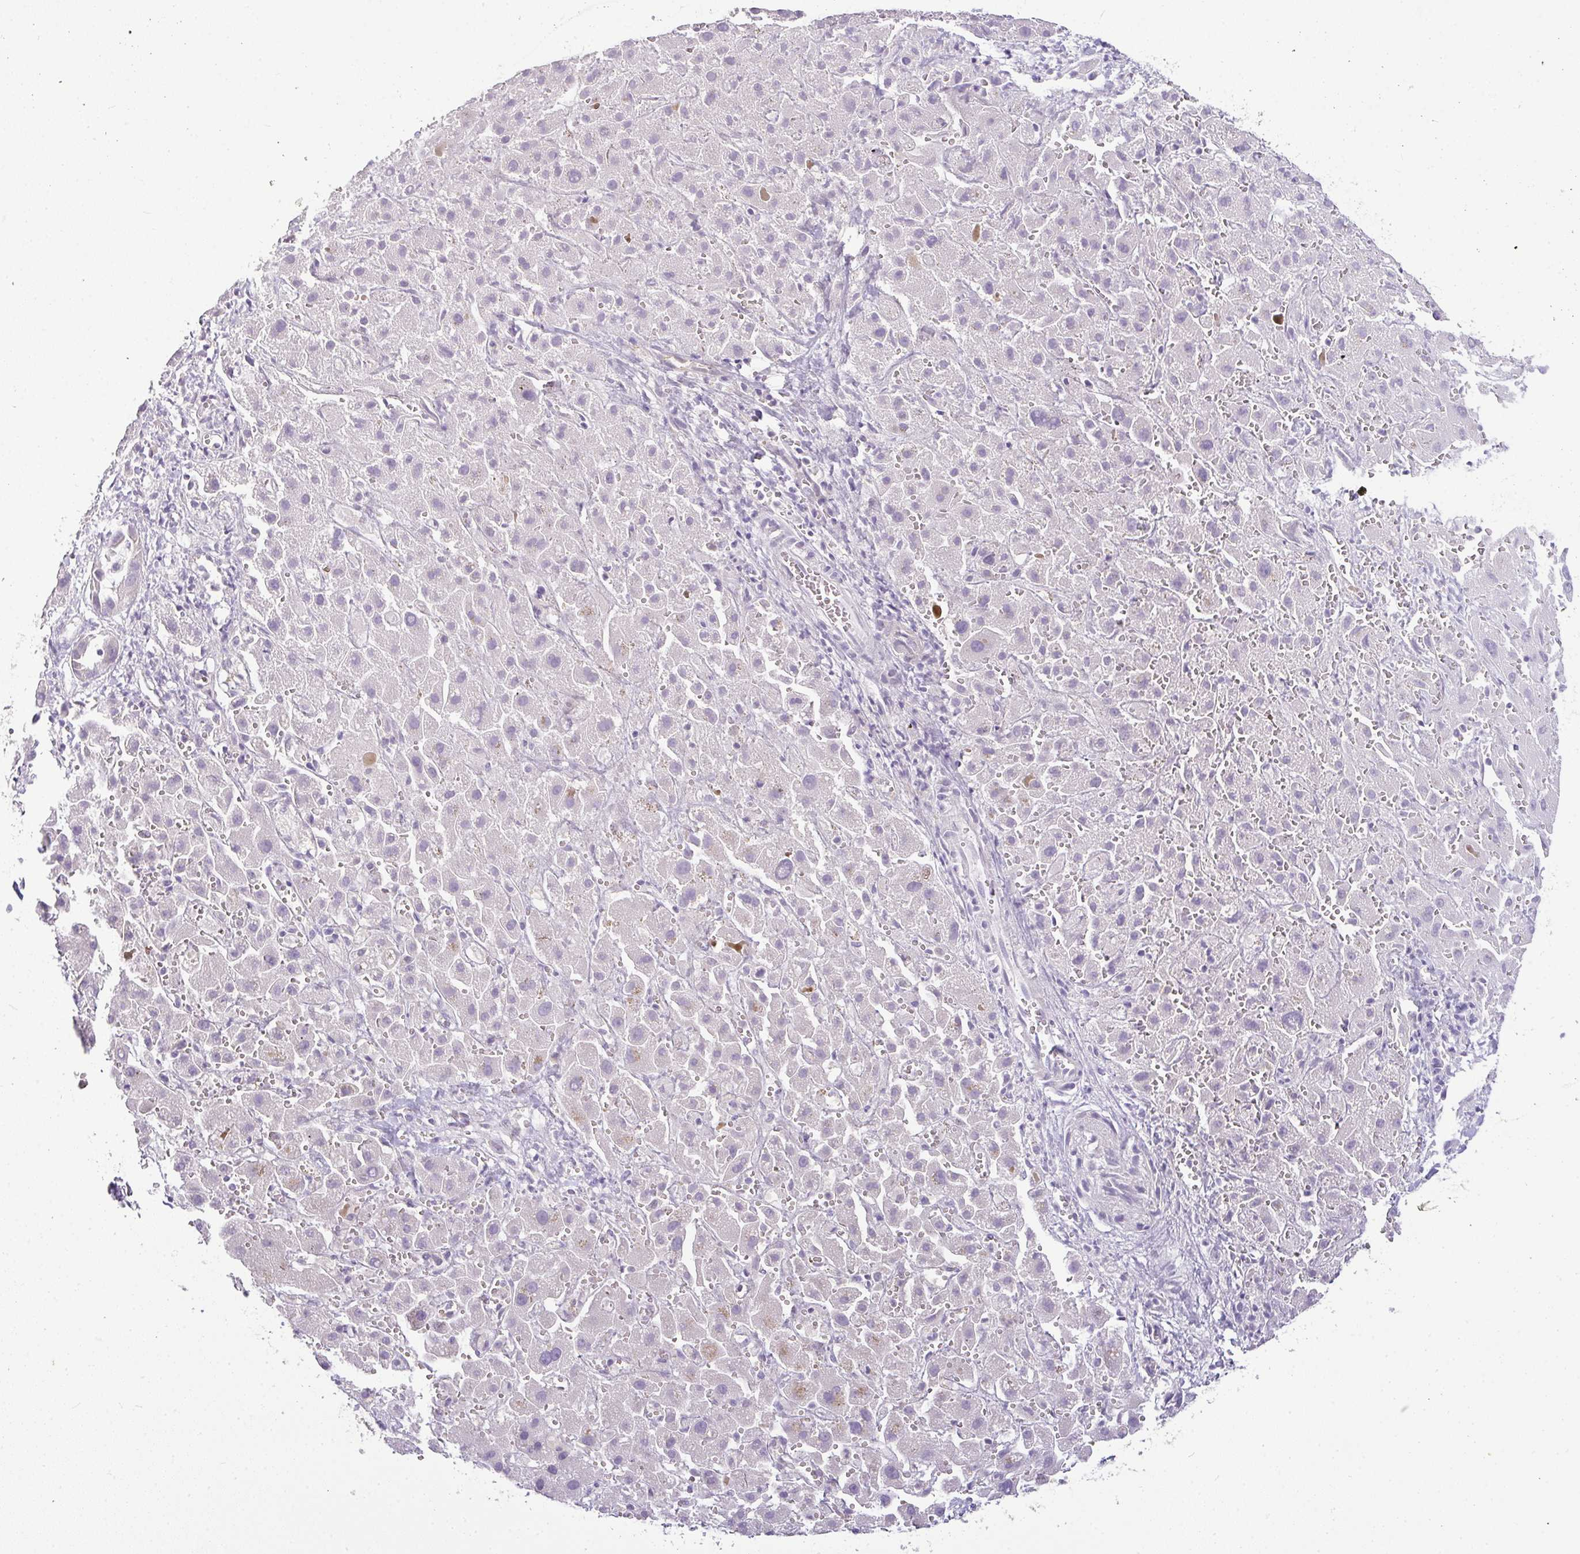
{"staining": {"intensity": "moderate", "quantity": "<25%", "location": "cytoplasmic/membranous"}, "tissue": "liver cancer", "cell_type": "Tumor cells", "image_type": "cancer", "snomed": [{"axis": "morphology", "description": "Cholangiocarcinoma"}, {"axis": "topography", "description": "Liver"}], "caption": "Moderate cytoplasmic/membranous staining for a protein is present in about <25% of tumor cells of liver cancer (cholangiocarcinoma) using immunohistochemistry (IHC).", "gene": "LIPE", "patient": {"sex": "female", "age": 52}}